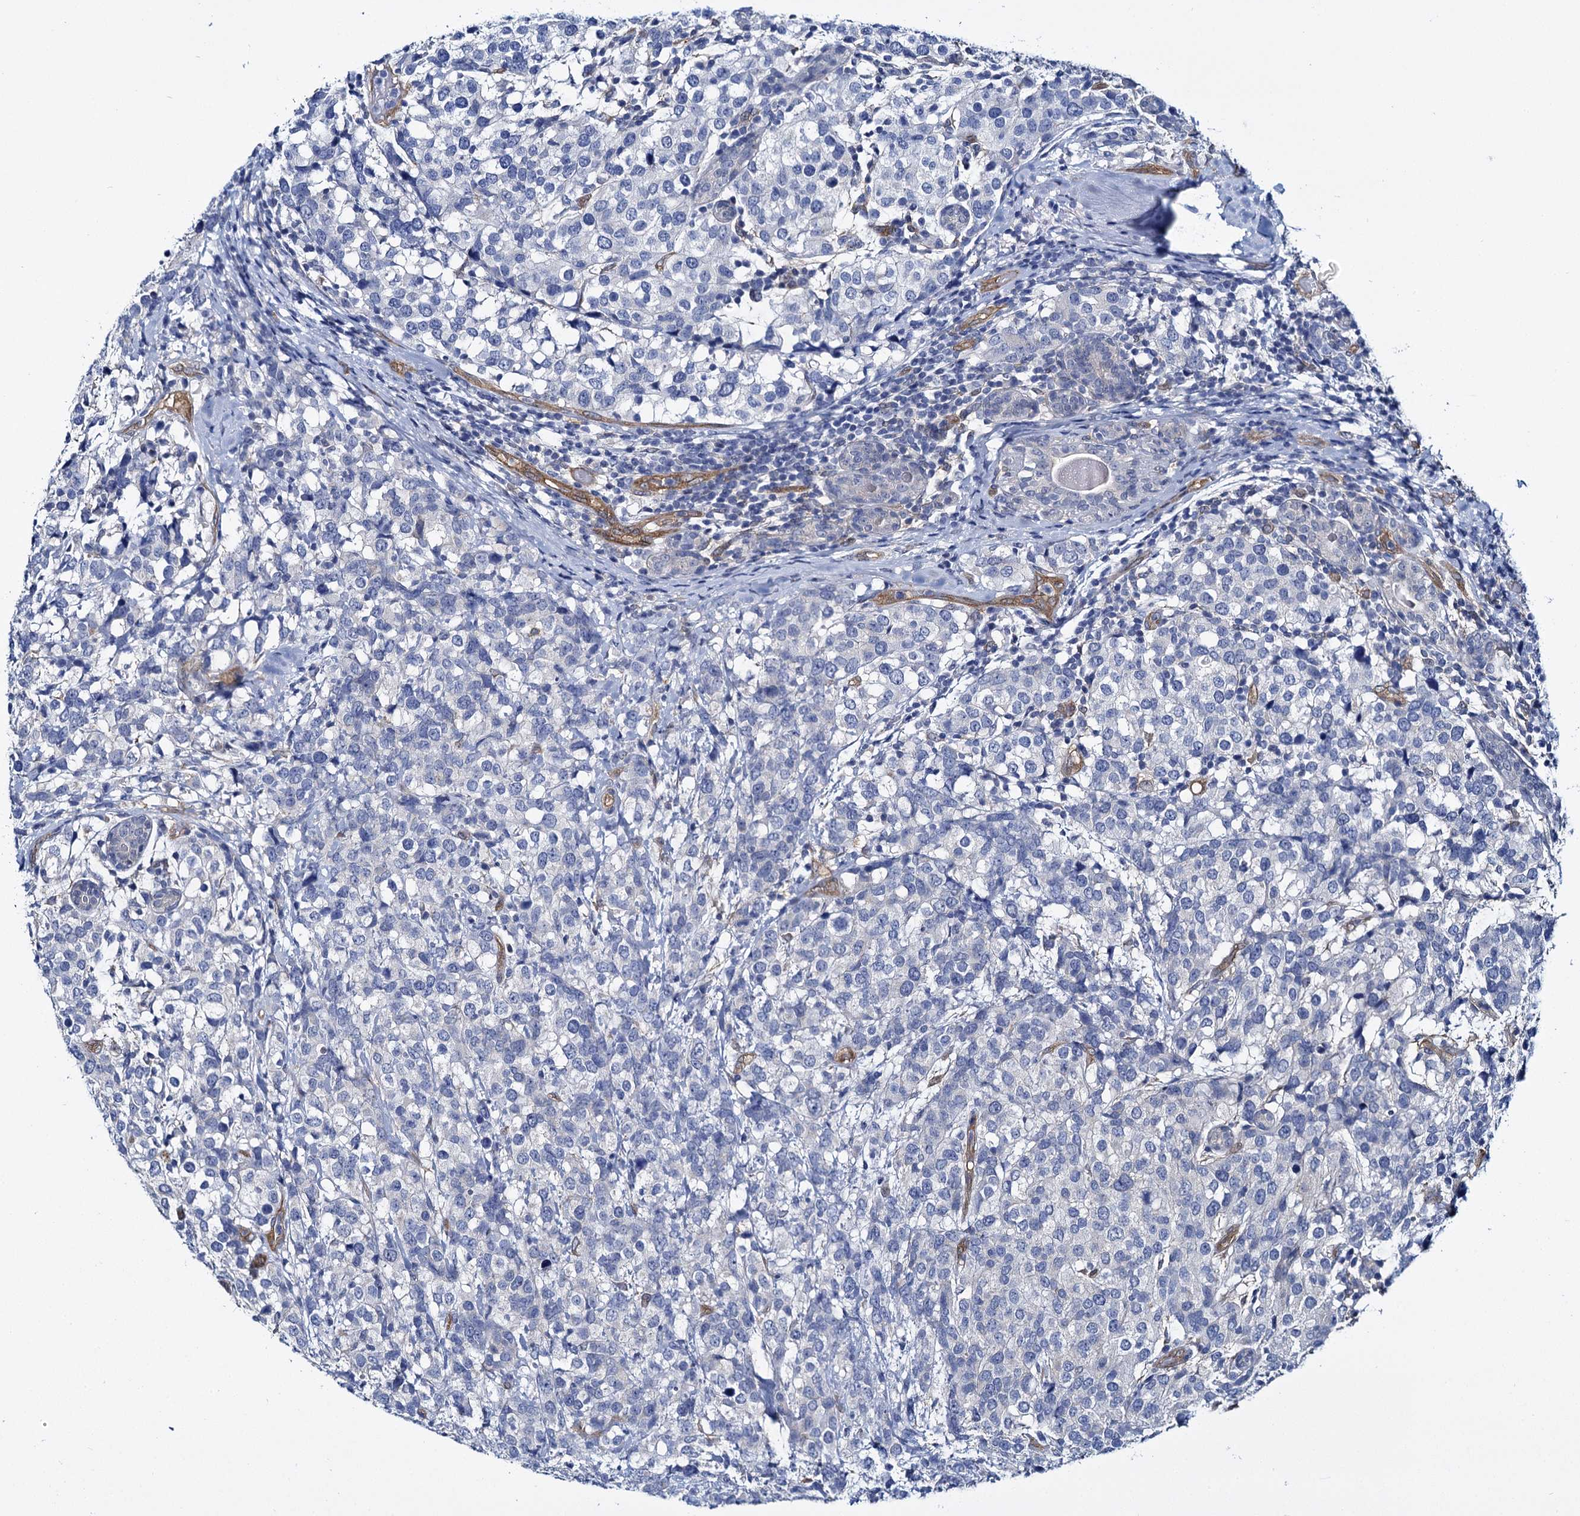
{"staining": {"intensity": "negative", "quantity": "none", "location": "none"}, "tissue": "breast cancer", "cell_type": "Tumor cells", "image_type": "cancer", "snomed": [{"axis": "morphology", "description": "Lobular carcinoma"}, {"axis": "topography", "description": "Breast"}], "caption": "Breast cancer (lobular carcinoma) was stained to show a protein in brown. There is no significant staining in tumor cells.", "gene": "STXBP1", "patient": {"sex": "female", "age": 59}}